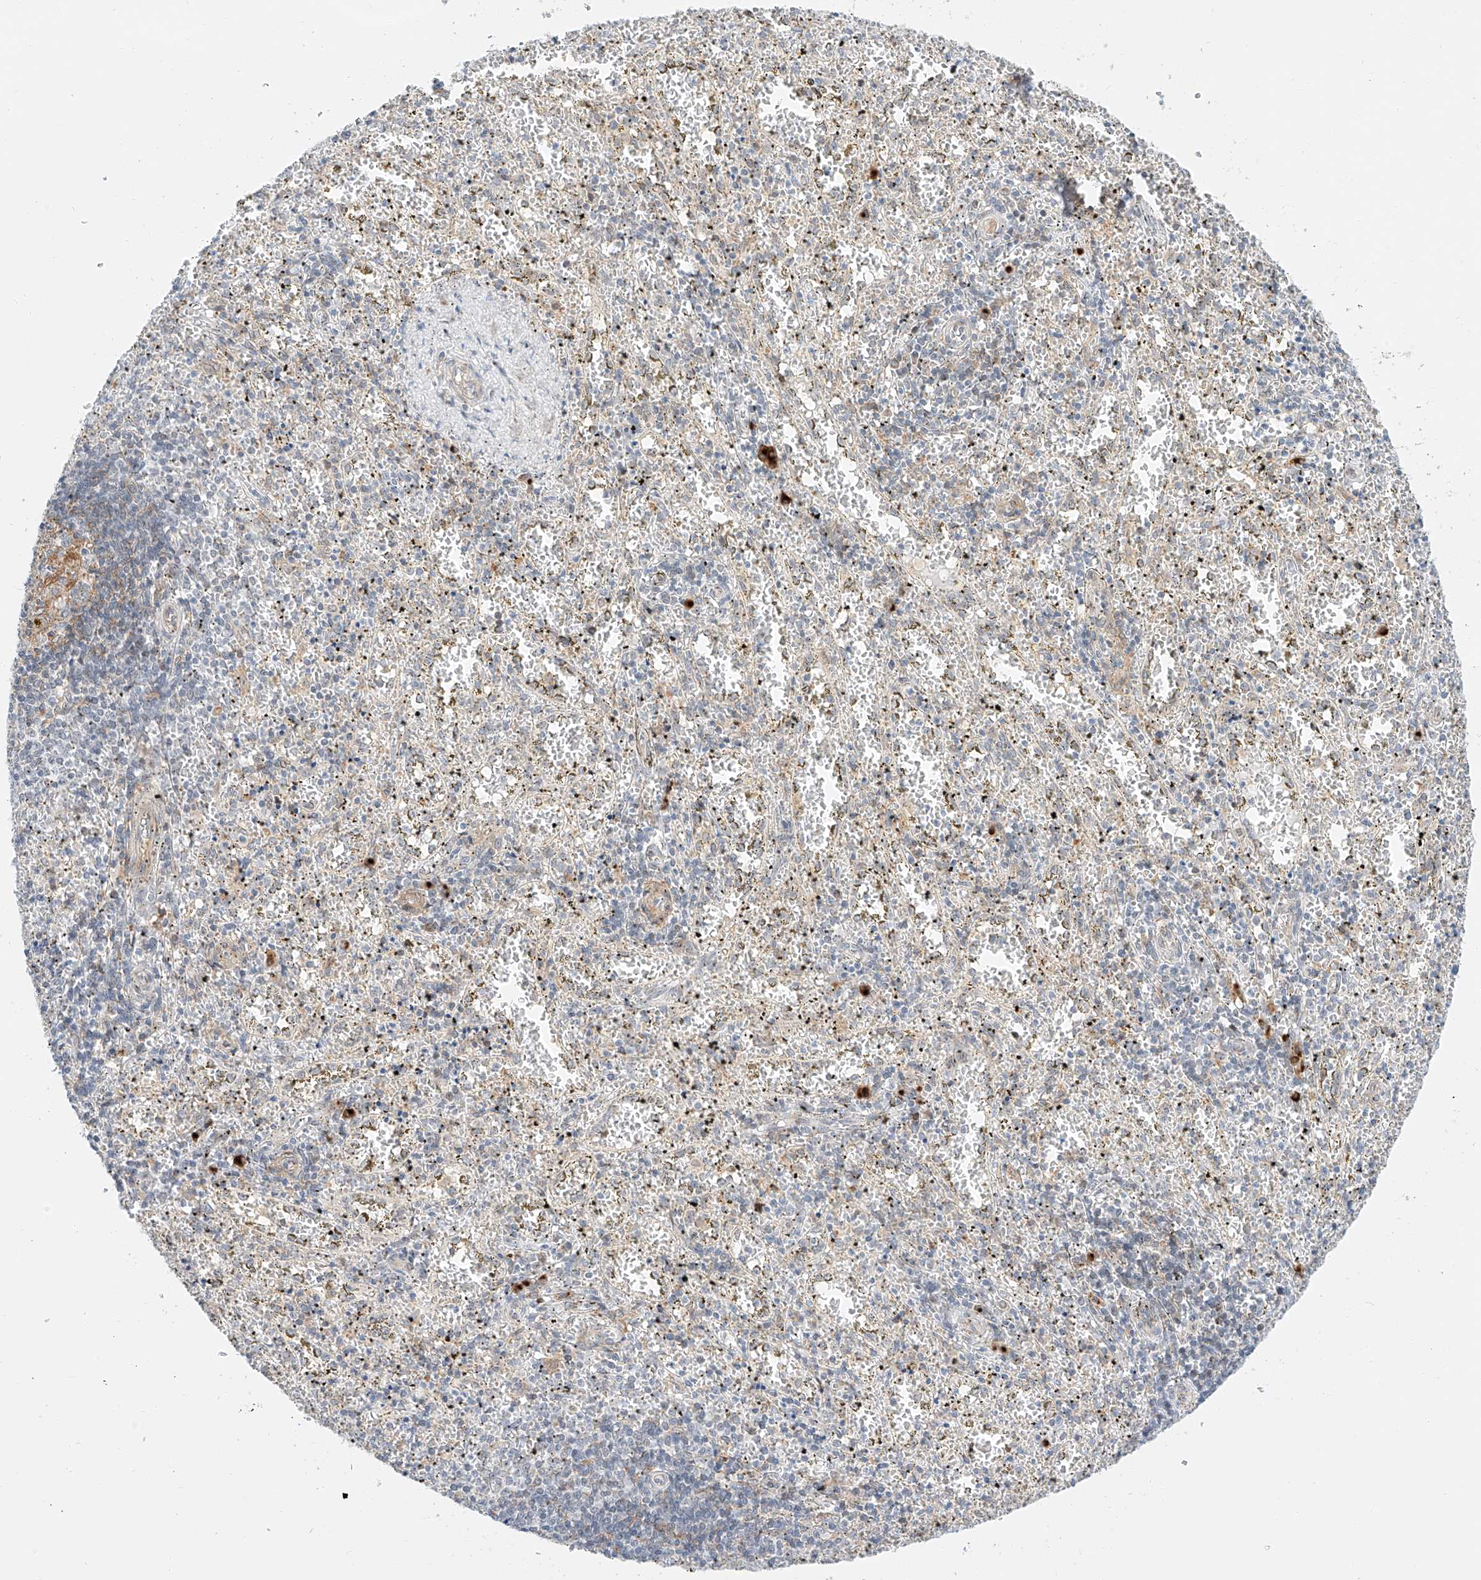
{"staining": {"intensity": "negative", "quantity": "none", "location": "none"}, "tissue": "spleen", "cell_type": "Cells in red pulp", "image_type": "normal", "snomed": [{"axis": "morphology", "description": "Normal tissue, NOS"}, {"axis": "topography", "description": "Spleen"}], "caption": "Unremarkable spleen was stained to show a protein in brown. There is no significant positivity in cells in red pulp. (Stains: DAB (3,3'-diaminobenzidine) immunohistochemistry with hematoxylin counter stain, Microscopy: brightfield microscopy at high magnification).", "gene": "CARMIL1", "patient": {"sex": "male", "age": 11}}